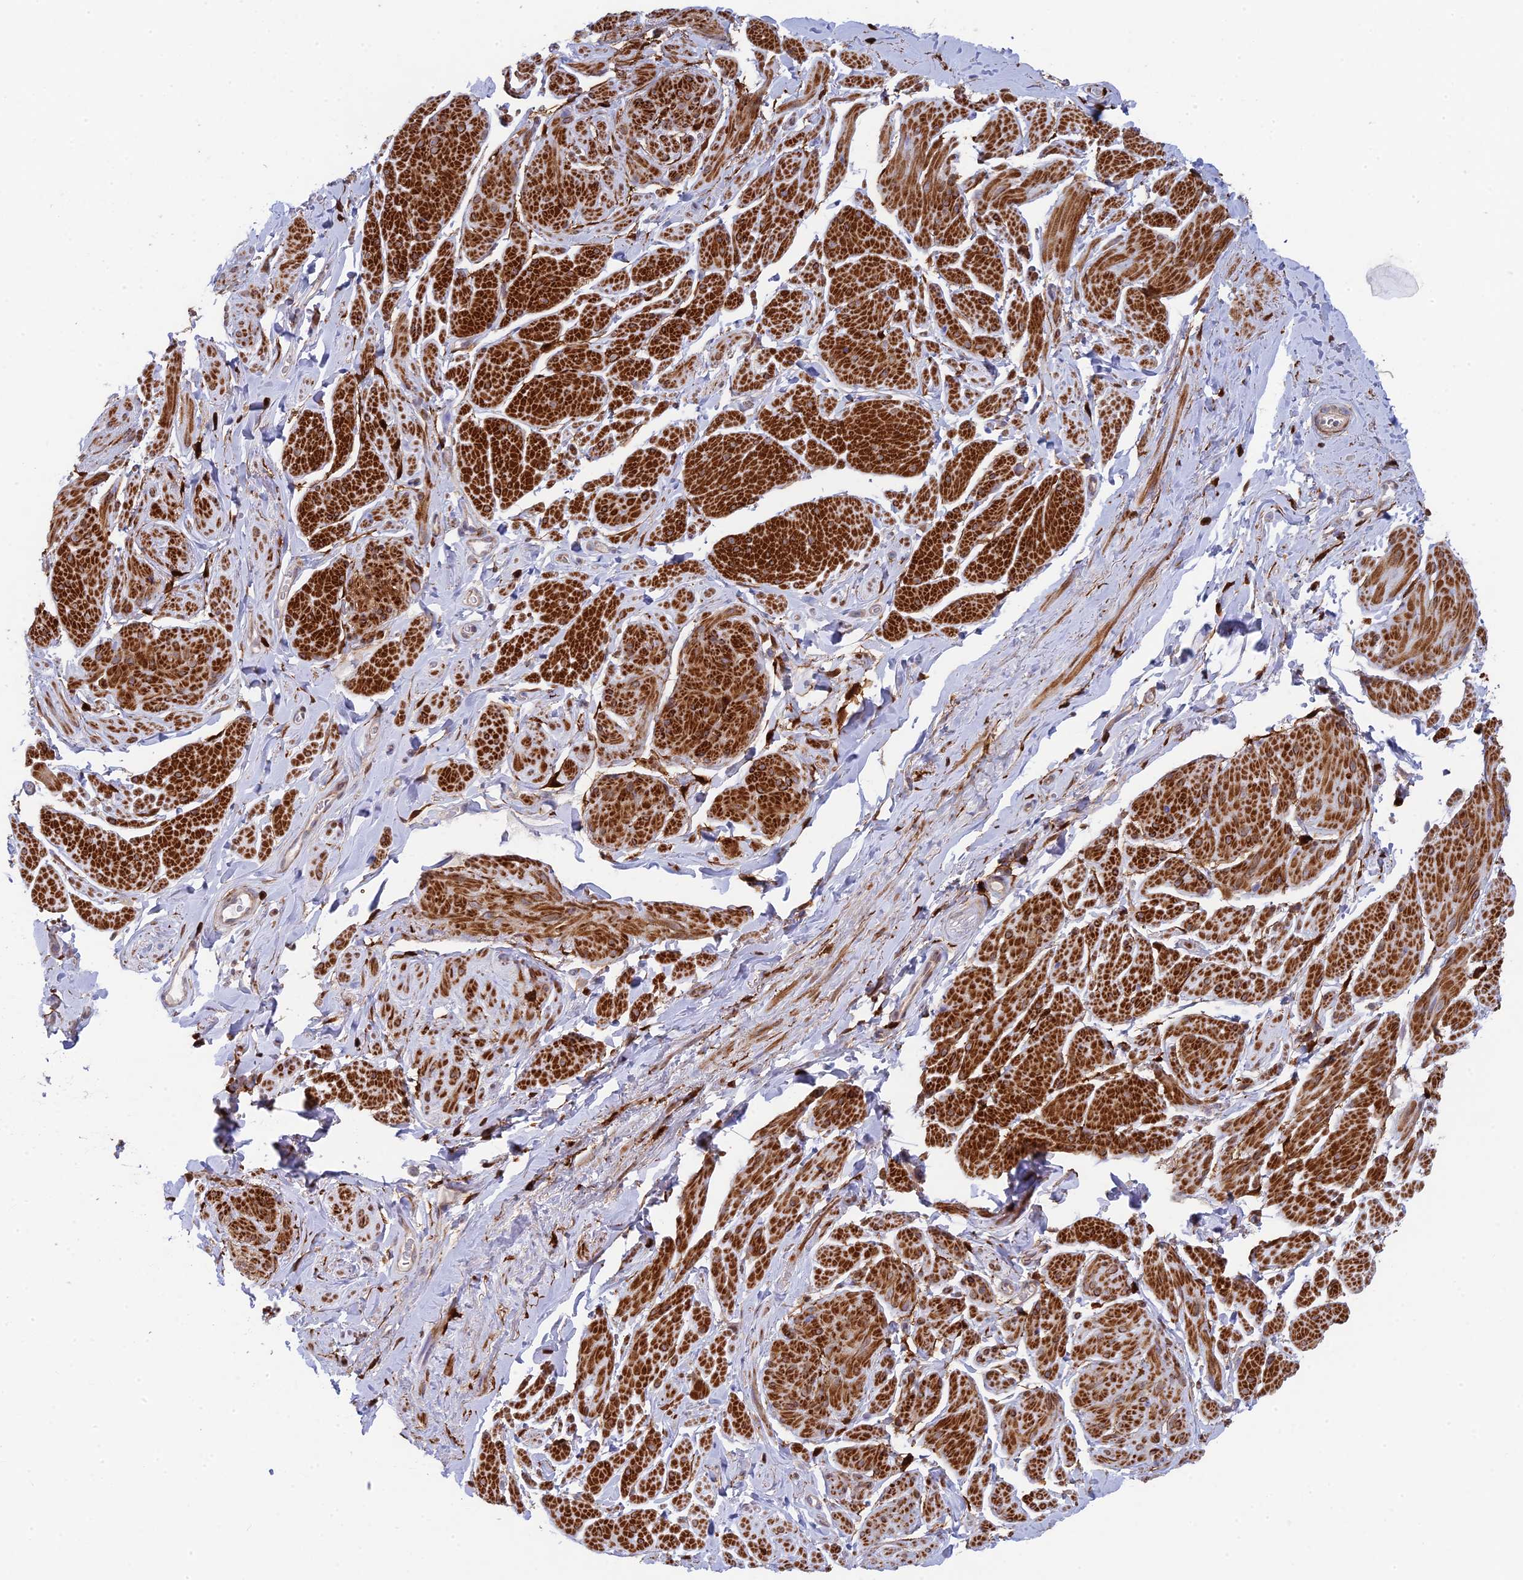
{"staining": {"intensity": "strong", "quantity": "25%-75%", "location": "cytoplasmic/membranous"}, "tissue": "smooth muscle", "cell_type": "Smooth muscle cells", "image_type": "normal", "snomed": [{"axis": "morphology", "description": "Normal tissue, NOS"}, {"axis": "topography", "description": "Smooth muscle"}, {"axis": "topography", "description": "Peripheral nerve tissue"}], "caption": "Immunohistochemistry (IHC) (DAB (3,3'-diaminobenzidine)) staining of unremarkable smooth muscle exhibits strong cytoplasmic/membranous protein staining in about 25%-75% of smooth muscle cells. (brown staining indicates protein expression, while blue staining denotes nuclei).", "gene": "INCA1", "patient": {"sex": "male", "age": 69}}